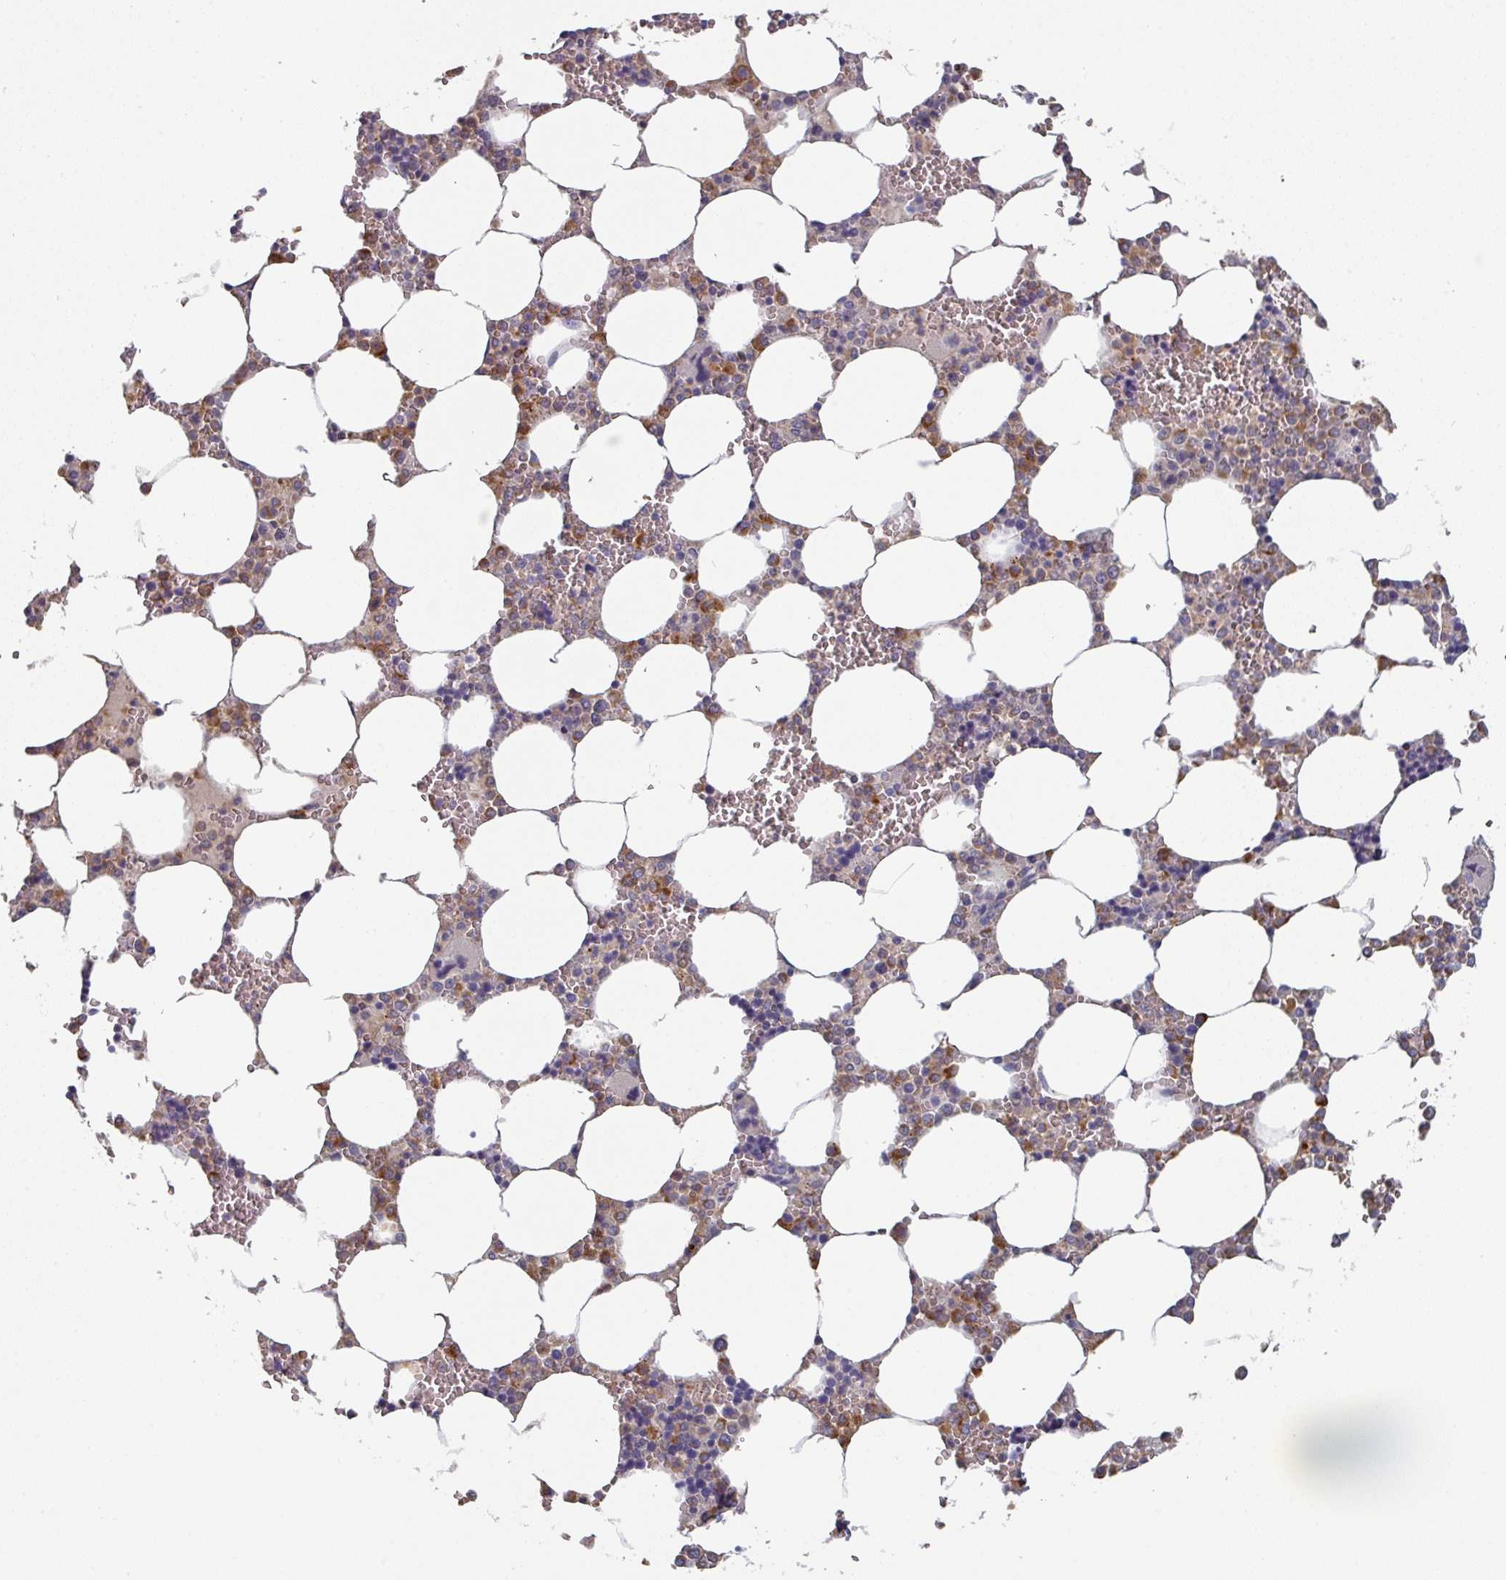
{"staining": {"intensity": "moderate", "quantity": "25%-75%", "location": "cytoplasmic/membranous"}, "tissue": "bone marrow", "cell_type": "Hematopoietic cells", "image_type": "normal", "snomed": [{"axis": "morphology", "description": "Normal tissue, NOS"}, {"axis": "topography", "description": "Bone marrow"}], "caption": "The image shows staining of unremarkable bone marrow, revealing moderate cytoplasmic/membranous protein staining (brown color) within hematopoietic cells. Immunohistochemistry (ihc) stains the protein in brown and the nuclei are stained blue.", "gene": "PRAMEF7", "patient": {"sex": "male", "age": 64}}